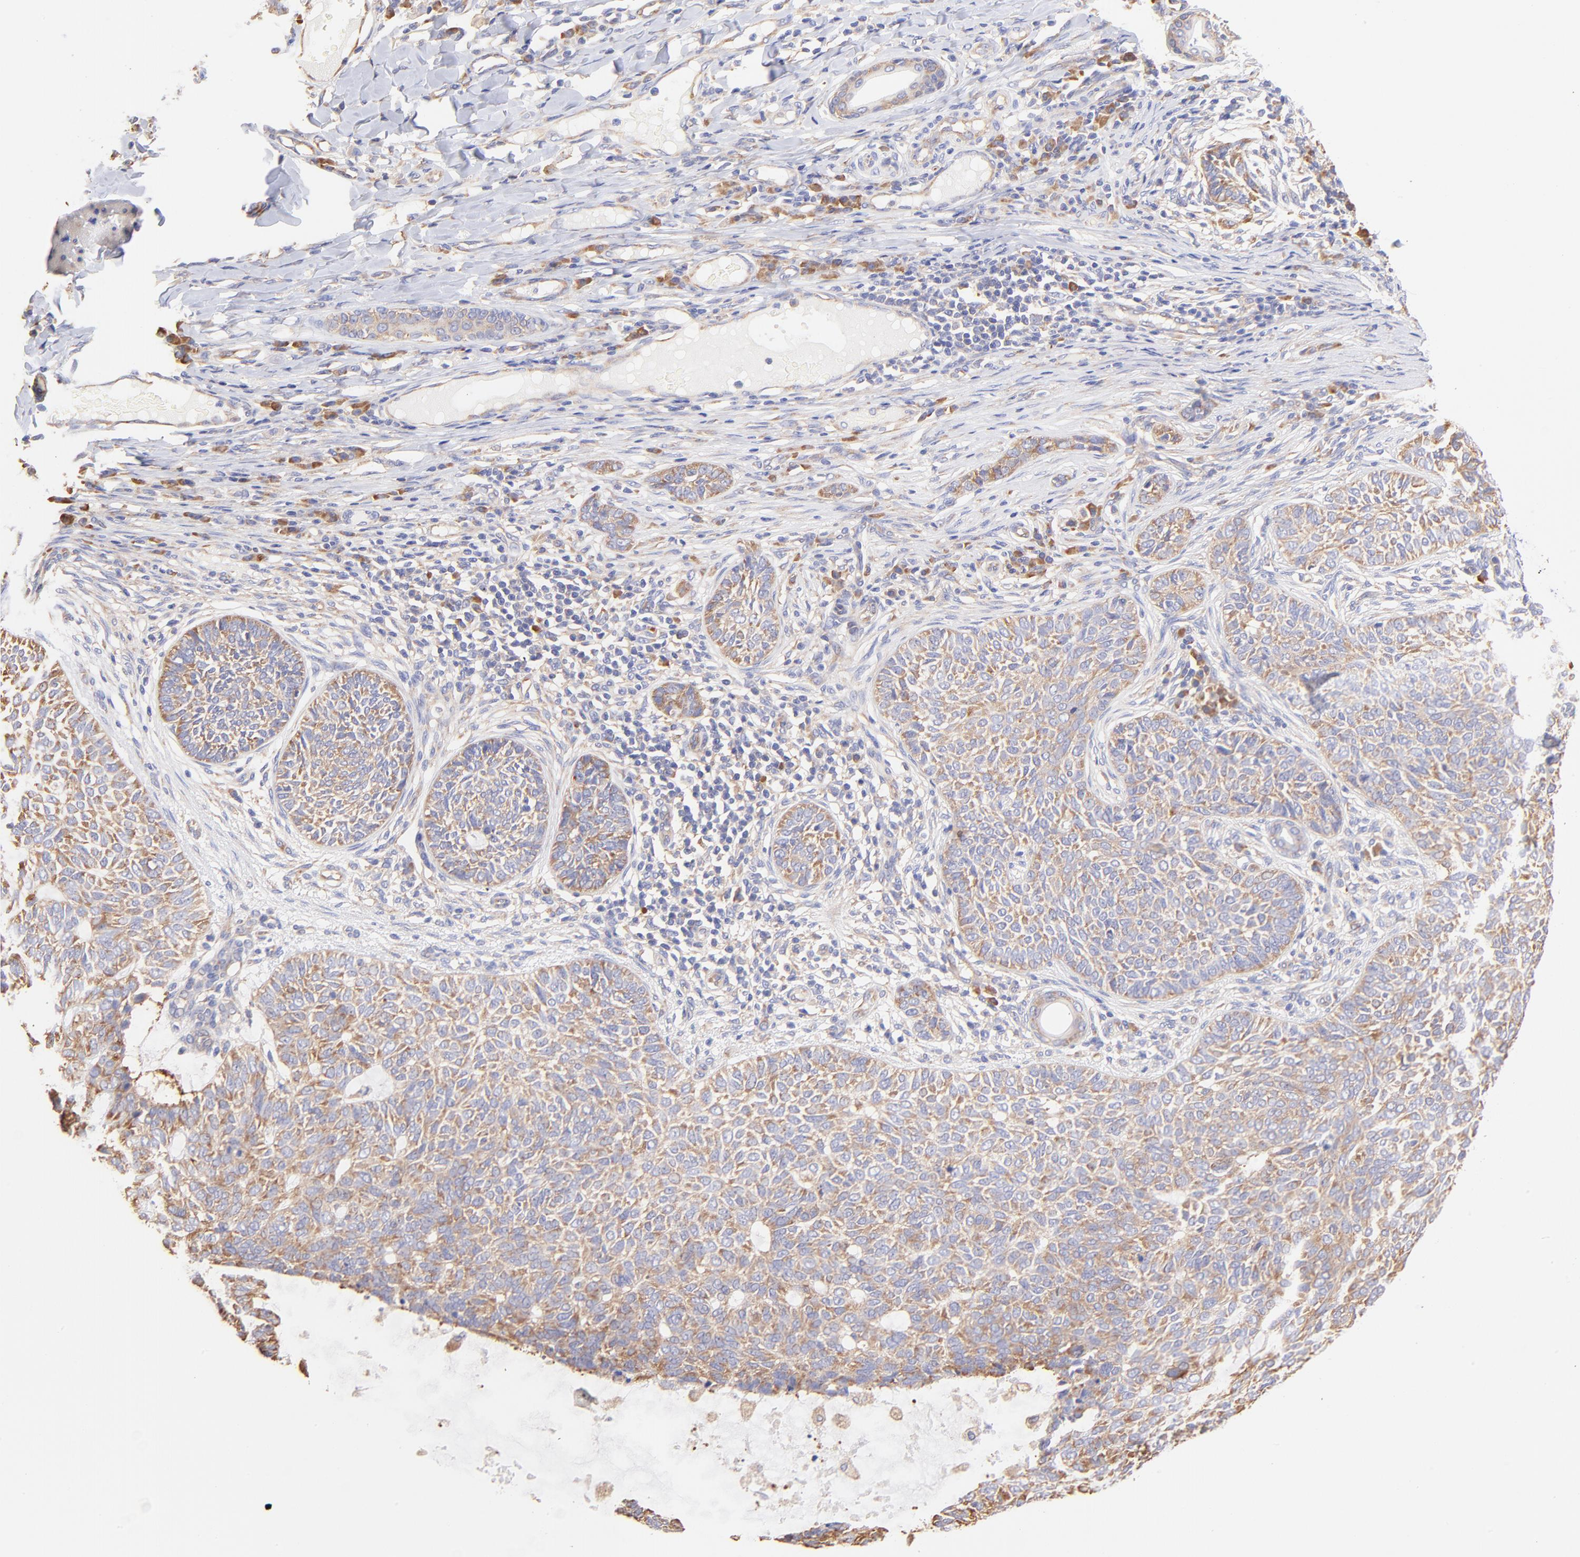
{"staining": {"intensity": "moderate", "quantity": "25%-75%", "location": "cytoplasmic/membranous"}, "tissue": "skin cancer", "cell_type": "Tumor cells", "image_type": "cancer", "snomed": [{"axis": "morphology", "description": "Basal cell carcinoma"}, {"axis": "topography", "description": "Skin"}], "caption": "Moderate cytoplasmic/membranous protein positivity is identified in about 25%-75% of tumor cells in skin cancer.", "gene": "RPL30", "patient": {"sex": "male", "age": 87}}